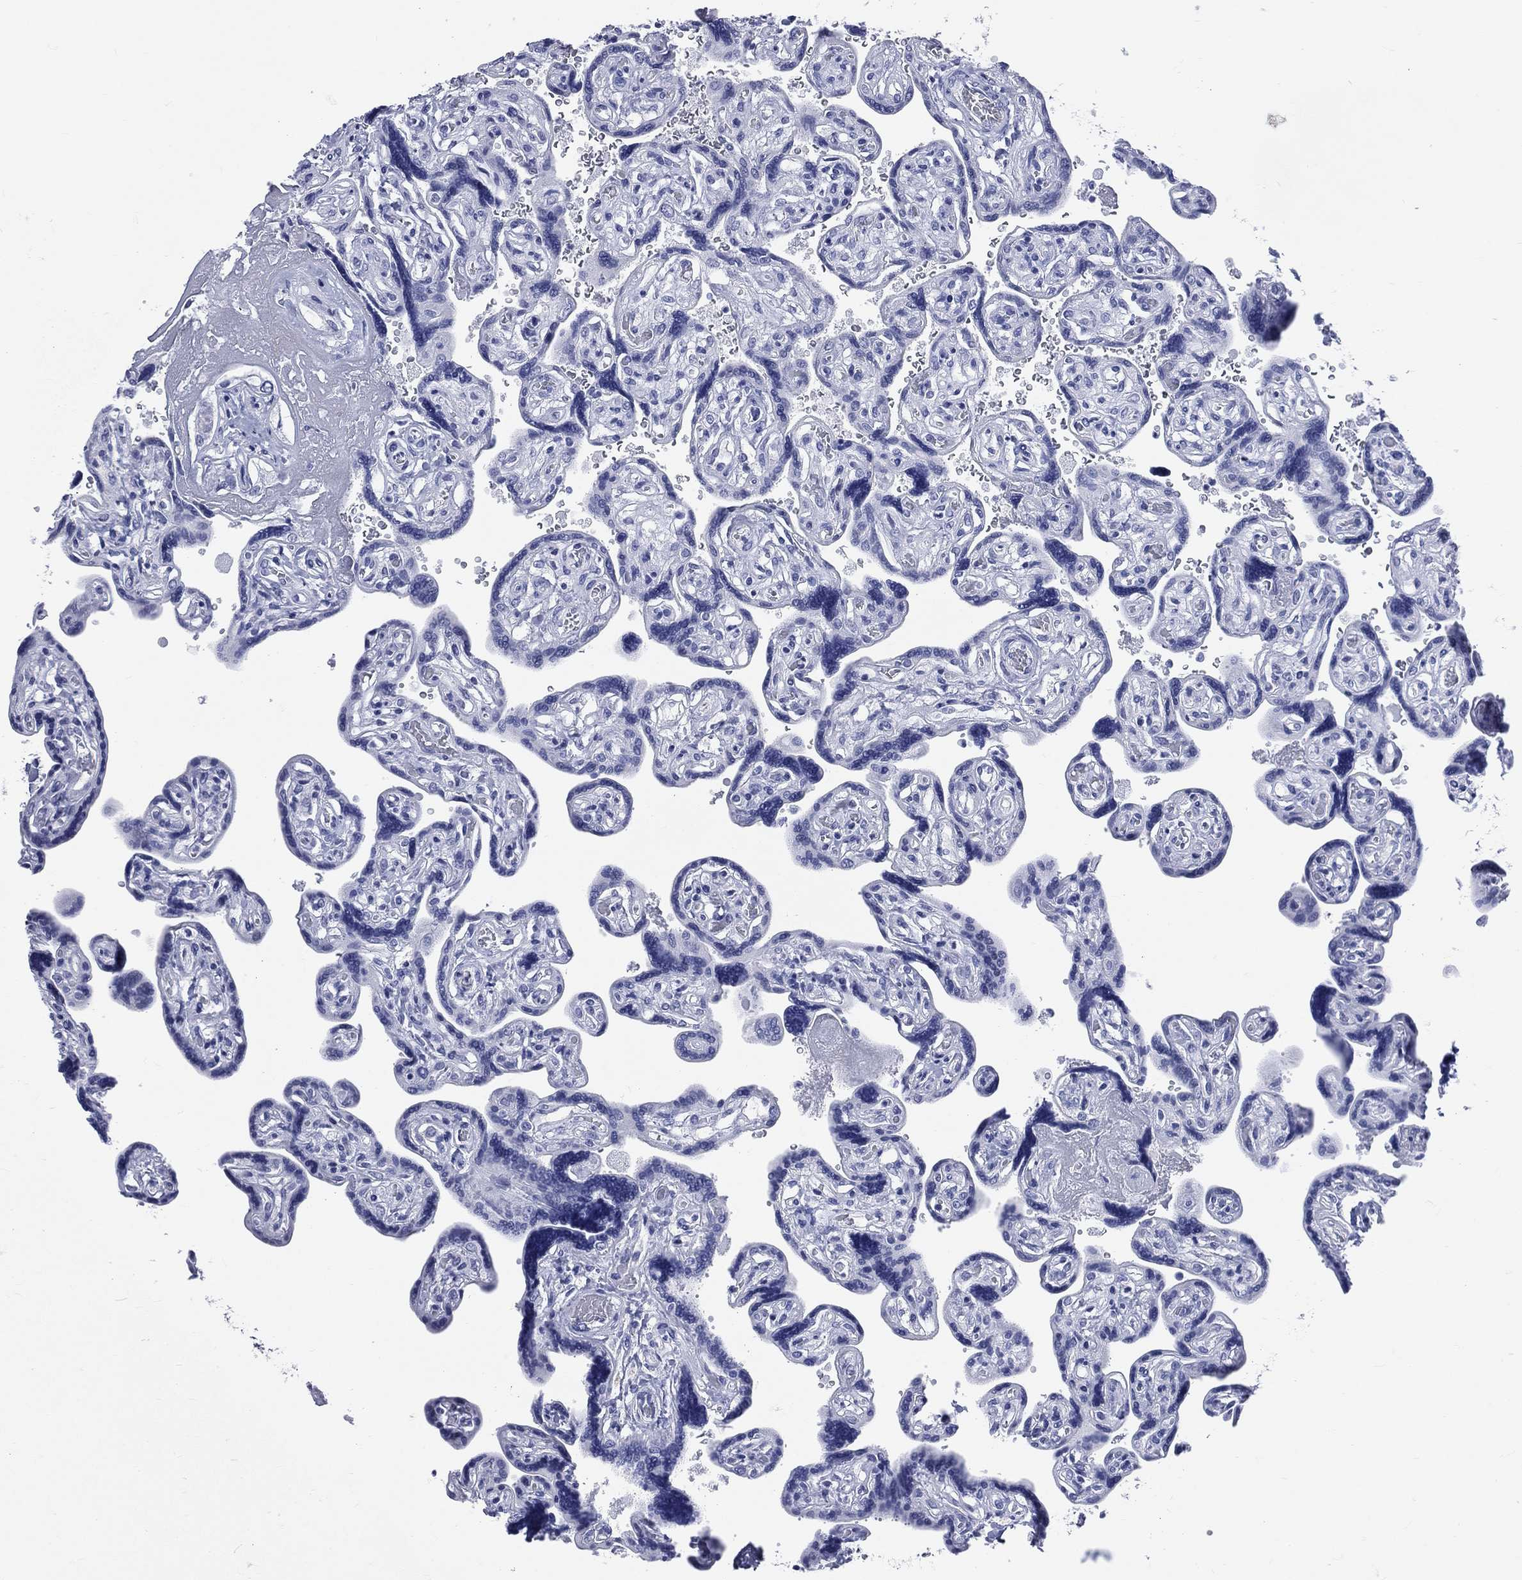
{"staining": {"intensity": "negative", "quantity": "none", "location": "none"}, "tissue": "placenta", "cell_type": "Decidual cells", "image_type": "normal", "snomed": [{"axis": "morphology", "description": "Normal tissue, NOS"}, {"axis": "topography", "description": "Placenta"}], "caption": "This is a photomicrograph of immunohistochemistry (IHC) staining of benign placenta, which shows no expression in decidual cells. Nuclei are stained in blue.", "gene": "CYLC1", "patient": {"sex": "female", "age": 32}}